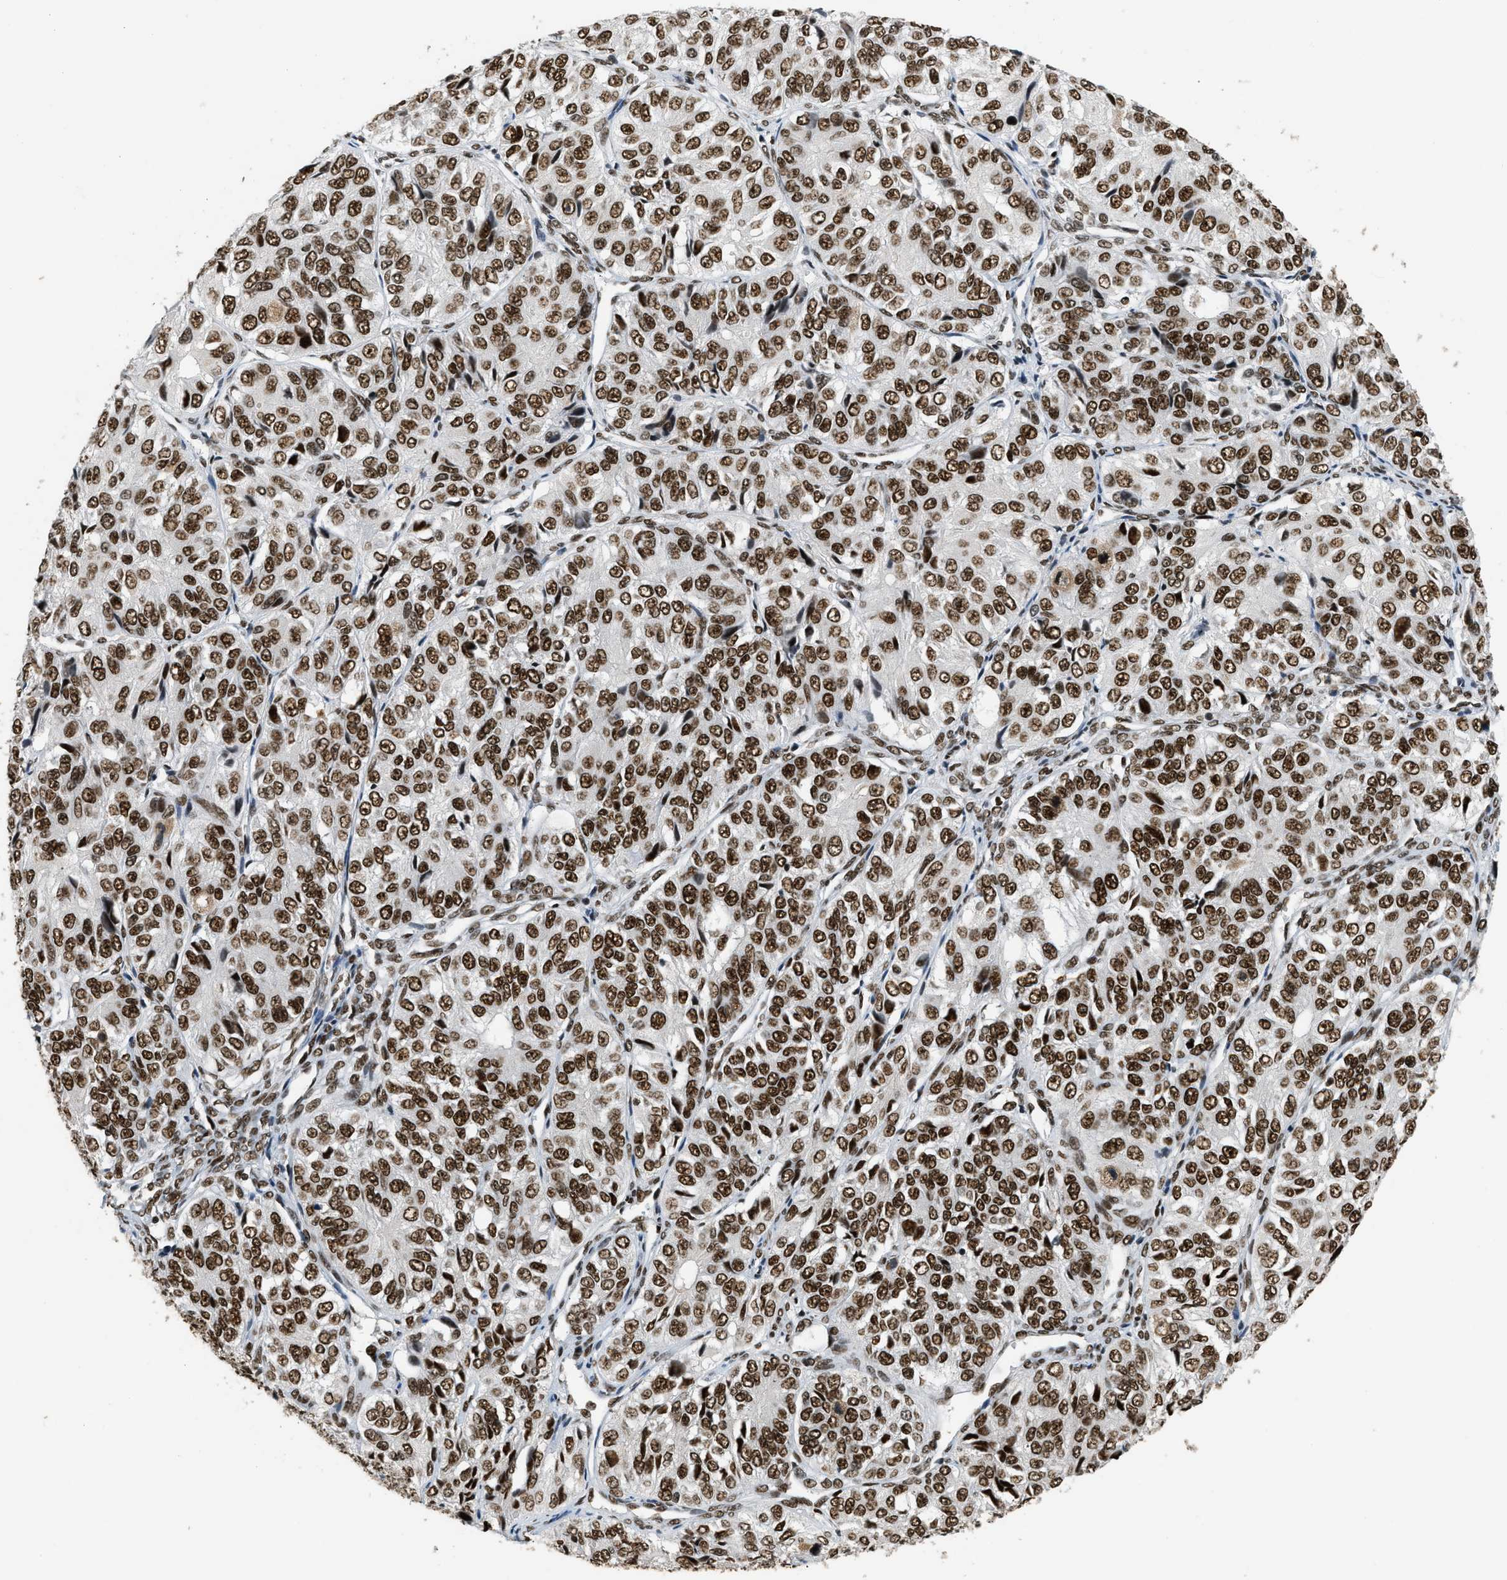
{"staining": {"intensity": "strong", "quantity": ">75%", "location": "nuclear"}, "tissue": "ovarian cancer", "cell_type": "Tumor cells", "image_type": "cancer", "snomed": [{"axis": "morphology", "description": "Carcinoma, endometroid"}, {"axis": "topography", "description": "Ovary"}], "caption": "About >75% of tumor cells in ovarian endometroid carcinoma display strong nuclear protein expression as visualized by brown immunohistochemical staining.", "gene": "SMARCB1", "patient": {"sex": "female", "age": 51}}